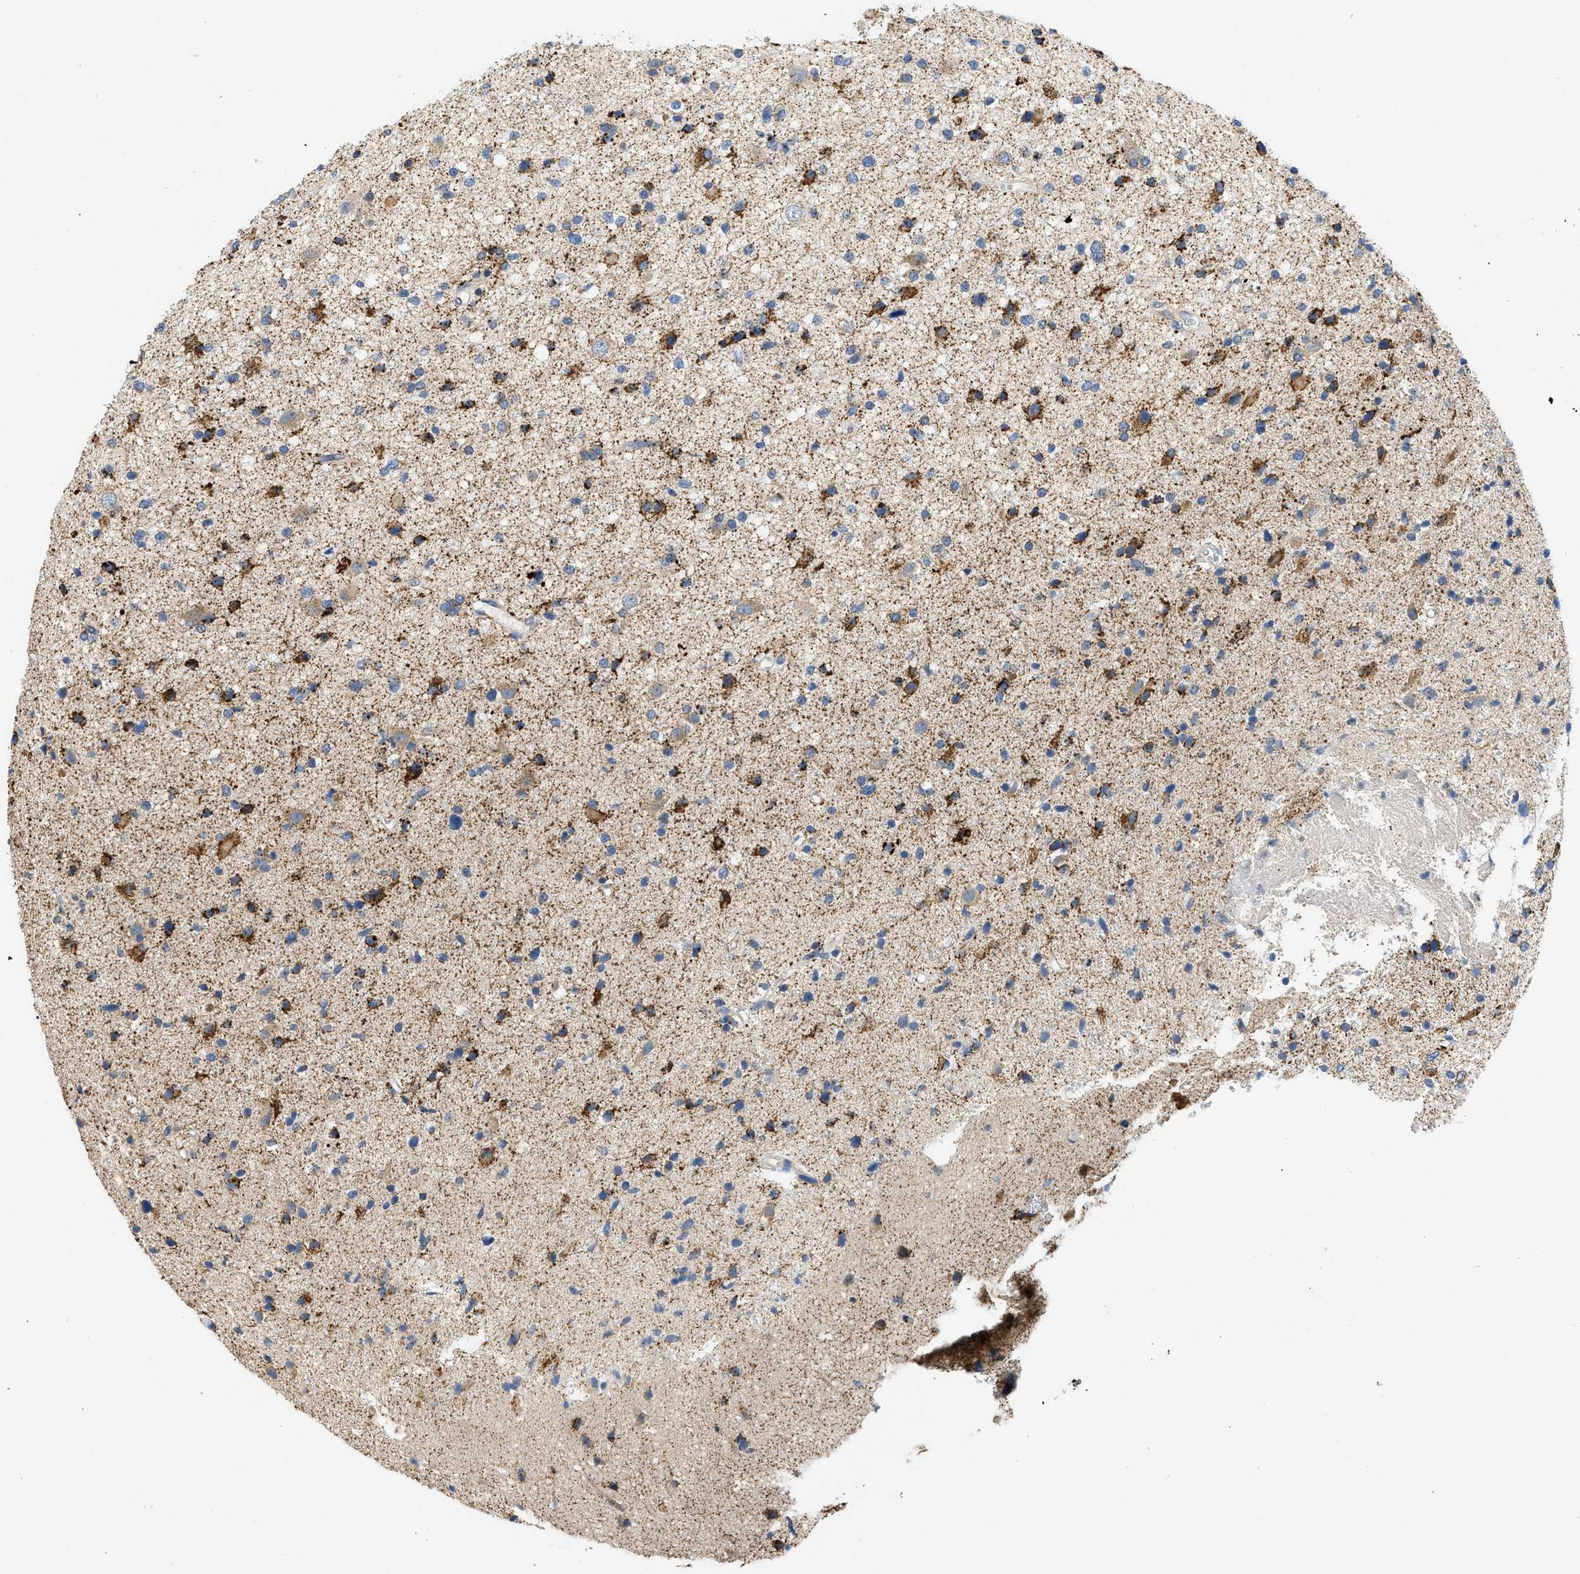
{"staining": {"intensity": "strong", "quantity": "25%-75%", "location": "cytoplasmic/membranous"}, "tissue": "glioma", "cell_type": "Tumor cells", "image_type": "cancer", "snomed": [{"axis": "morphology", "description": "Glioma, malignant, High grade"}, {"axis": "topography", "description": "Brain"}], "caption": "High-magnification brightfield microscopy of glioma stained with DAB (3,3'-diaminobenzidine) (brown) and counterstained with hematoxylin (blue). tumor cells exhibit strong cytoplasmic/membranous positivity is present in approximately25%-75% of cells.", "gene": "CAMKK2", "patient": {"sex": "male", "age": 33}}